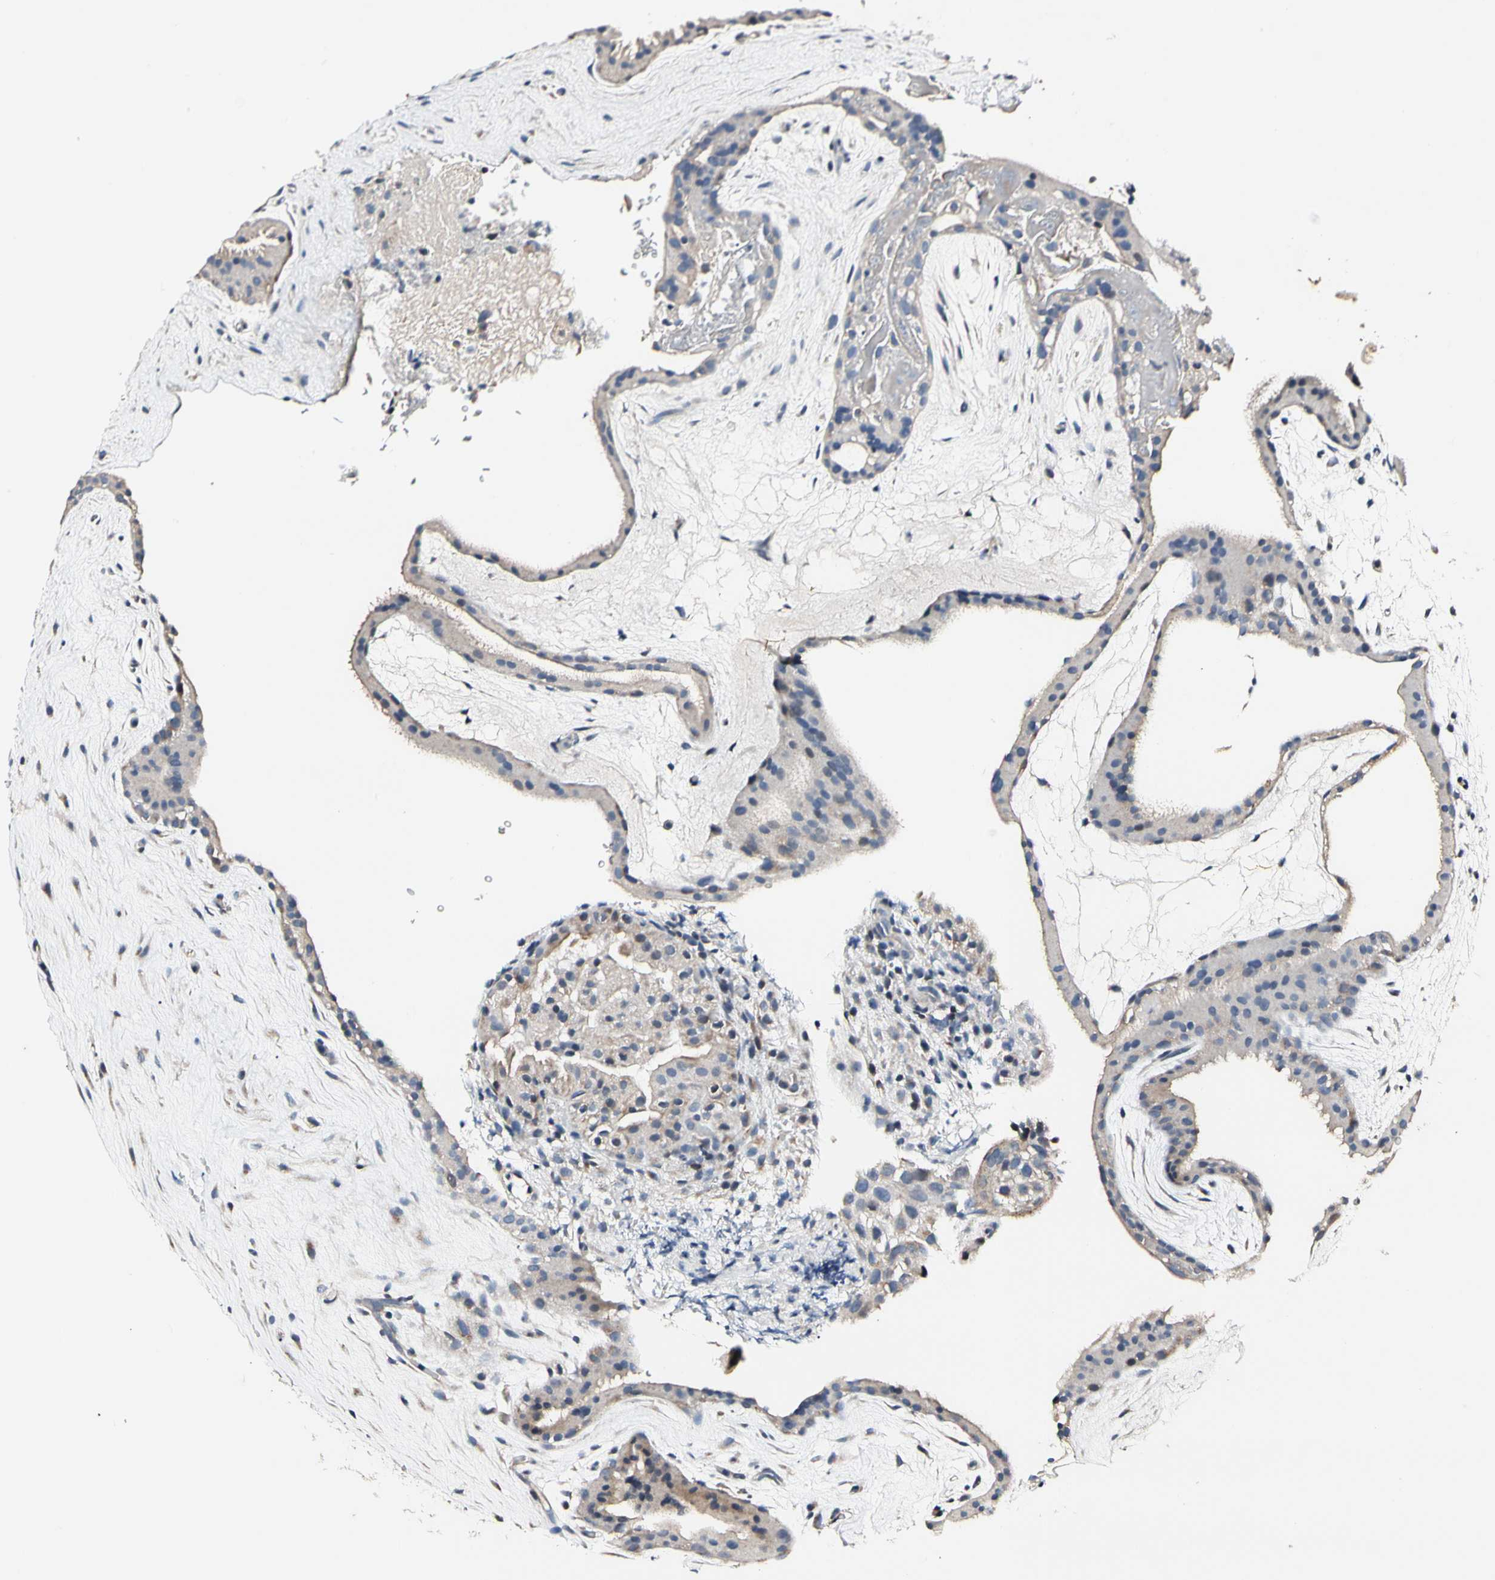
{"staining": {"intensity": "weak", "quantity": "25%-75%", "location": "cytoplasmic/membranous"}, "tissue": "placenta", "cell_type": "Decidual cells", "image_type": "normal", "snomed": [{"axis": "morphology", "description": "Normal tissue, NOS"}, {"axis": "topography", "description": "Placenta"}], "caption": "Immunohistochemical staining of unremarkable human placenta reveals weak cytoplasmic/membranous protein expression in approximately 25%-75% of decidual cells.", "gene": "SOX30", "patient": {"sex": "female", "age": 19}}